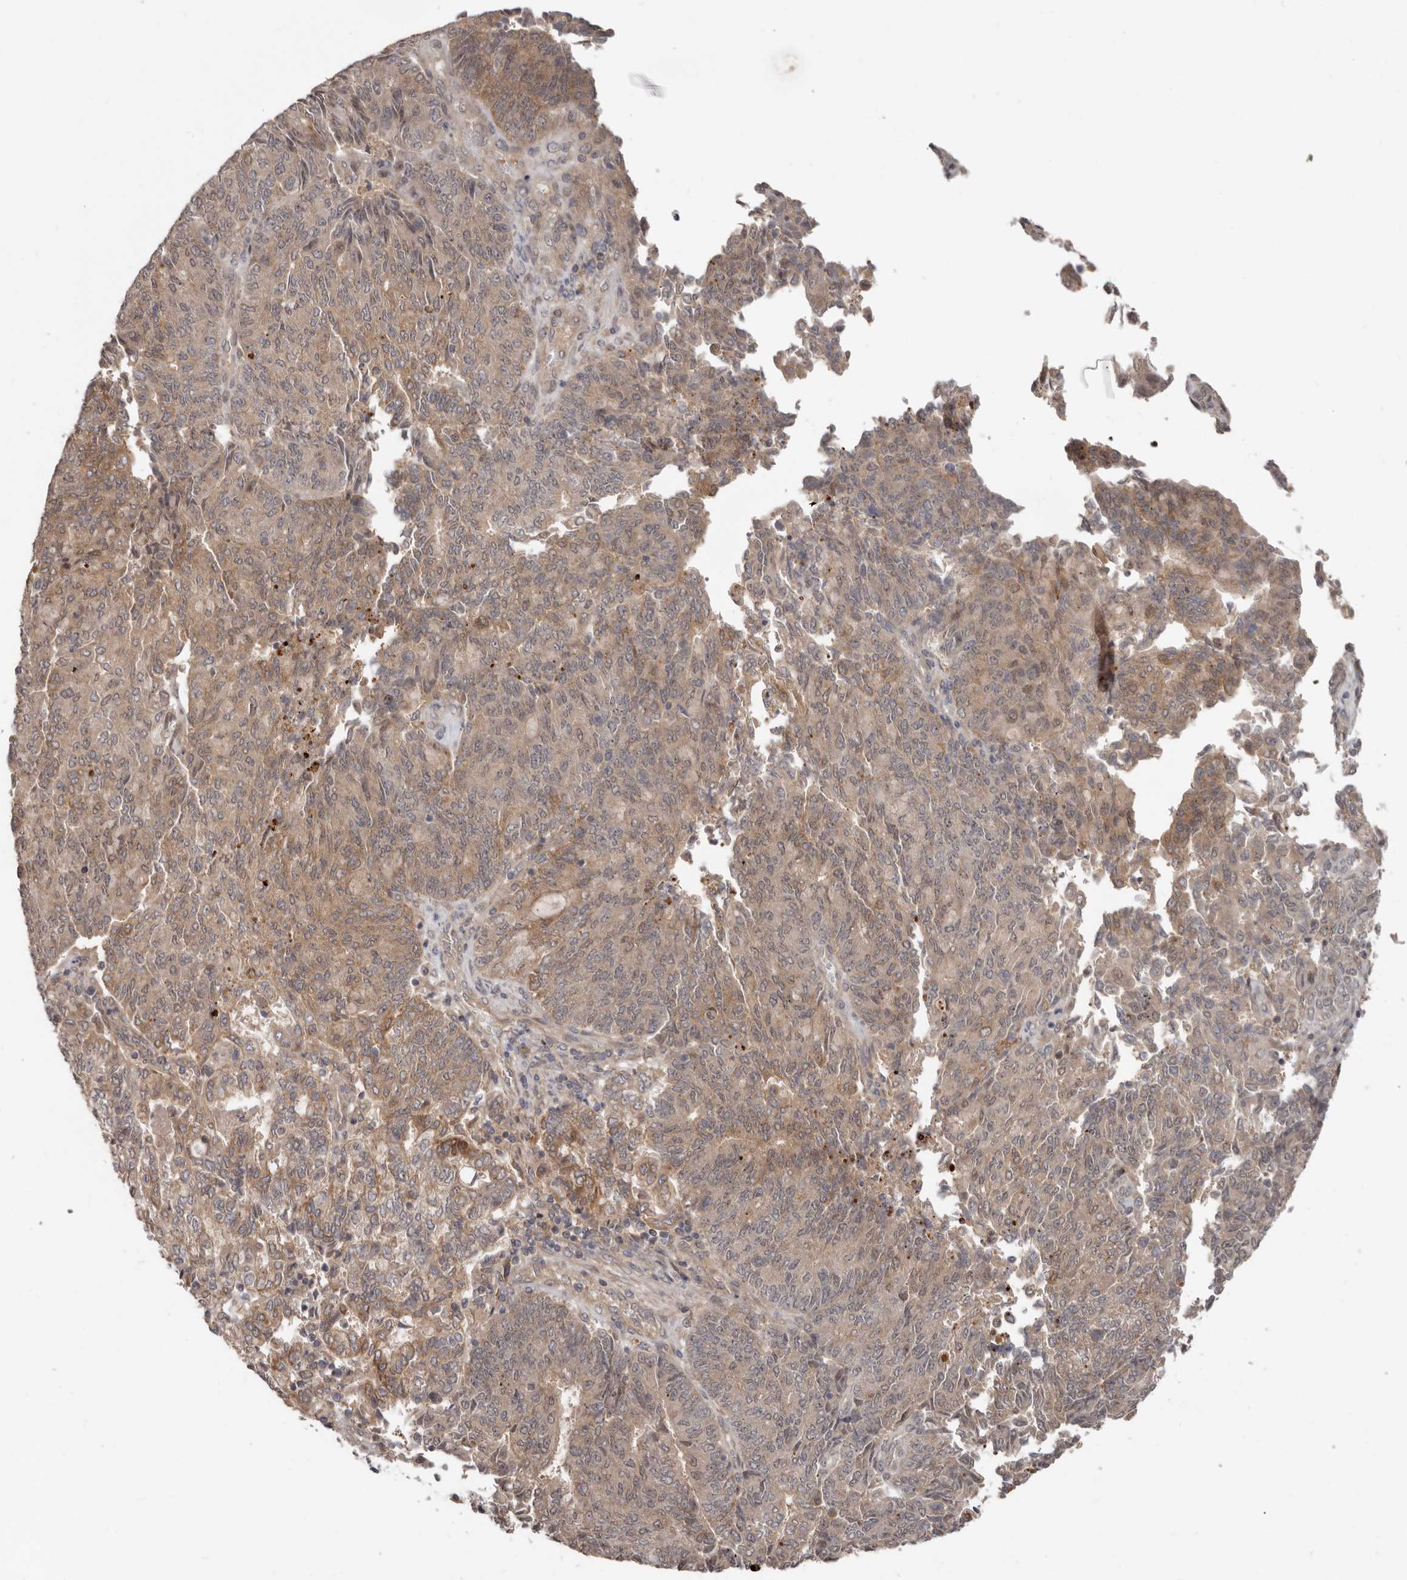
{"staining": {"intensity": "moderate", "quantity": ">75%", "location": "cytoplasmic/membranous"}, "tissue": "endometrial cancer", "cell_type": "Tumor cells", "image_type": "cancer", "snomed": [{"axis": "morphology", "description": "Adenocarcinoma, NOS"}, {"axis": "topography", "description": "Endometrium"}], "caption": "IHC of endometrial cancer demonstrates medium levels of moderate cytoplasmic/membranous positivity in approximately >75% of tumor cells. Using DAB (brown) and hematoxylin (blue) stains, captured at high magnification using brightfield microscopy.", "gene": "BAD", "patient": {"sex": "female", "age": 80}}